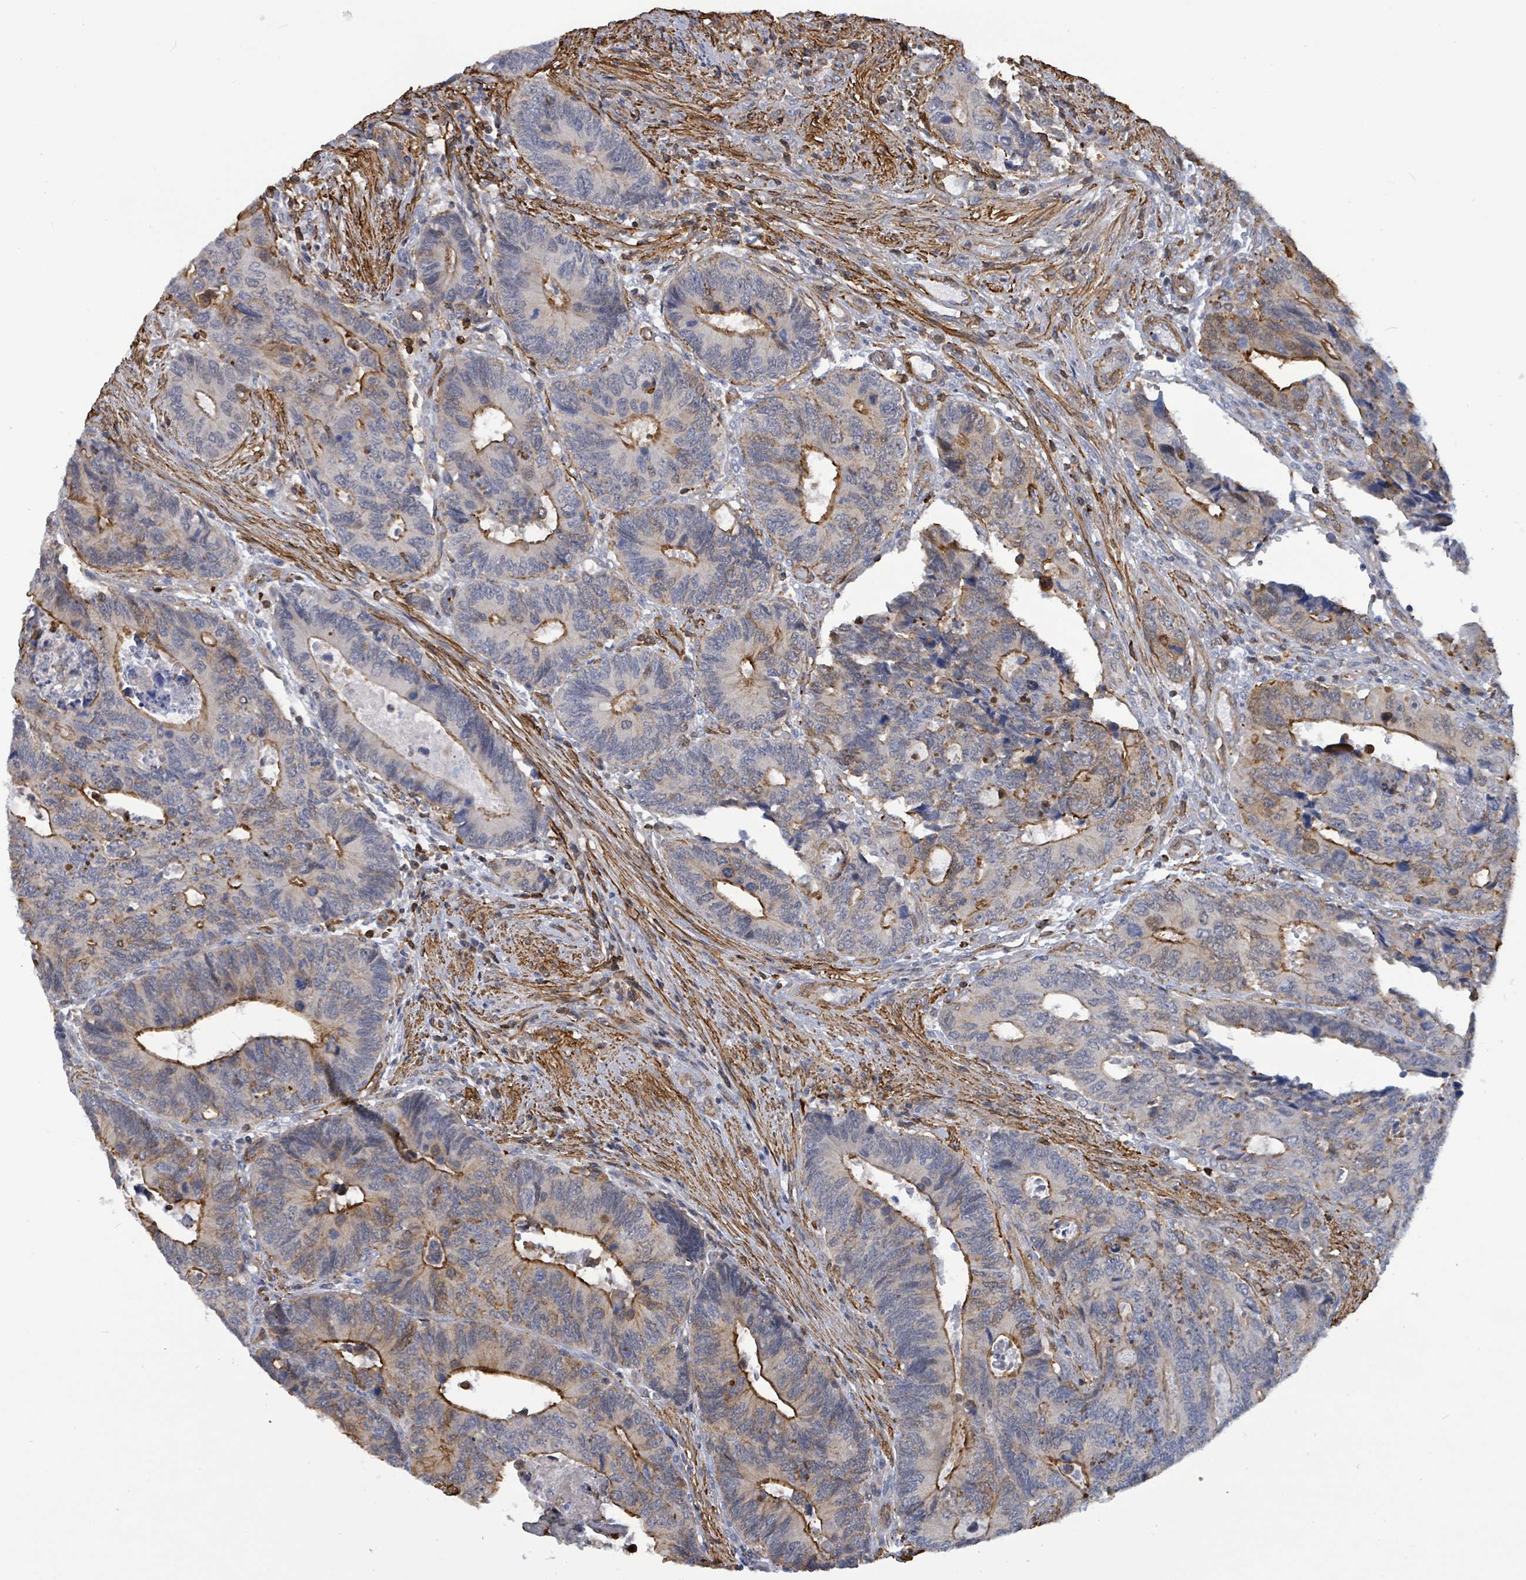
{"staining": {"intensity": "moderate", "quantity": "25%-75%", "location": "cytoplasmic/membranous"}, "tissue": "colorectal cancer", "cell_type": "Tumor cells", "image_type": "cancer", "snomed": [{"axis": "morphology", "description": "Adenocarcinoma, NOS"}, {"axis": "topography", "description": "Colon"}], "caption": "Moderate cytoplasmic/membranous staining is present in approximately 25%-75% of tumor cells in colorectal adenocarcinoma. Using DAB (3,3'-diaminobenzidine) (brown) and hematoxylin (blue) stains, captured at high magnification using brightfield microscopy.", "gene": "PRKRIP1", "patient": {"sex": "male", "age": 87}}